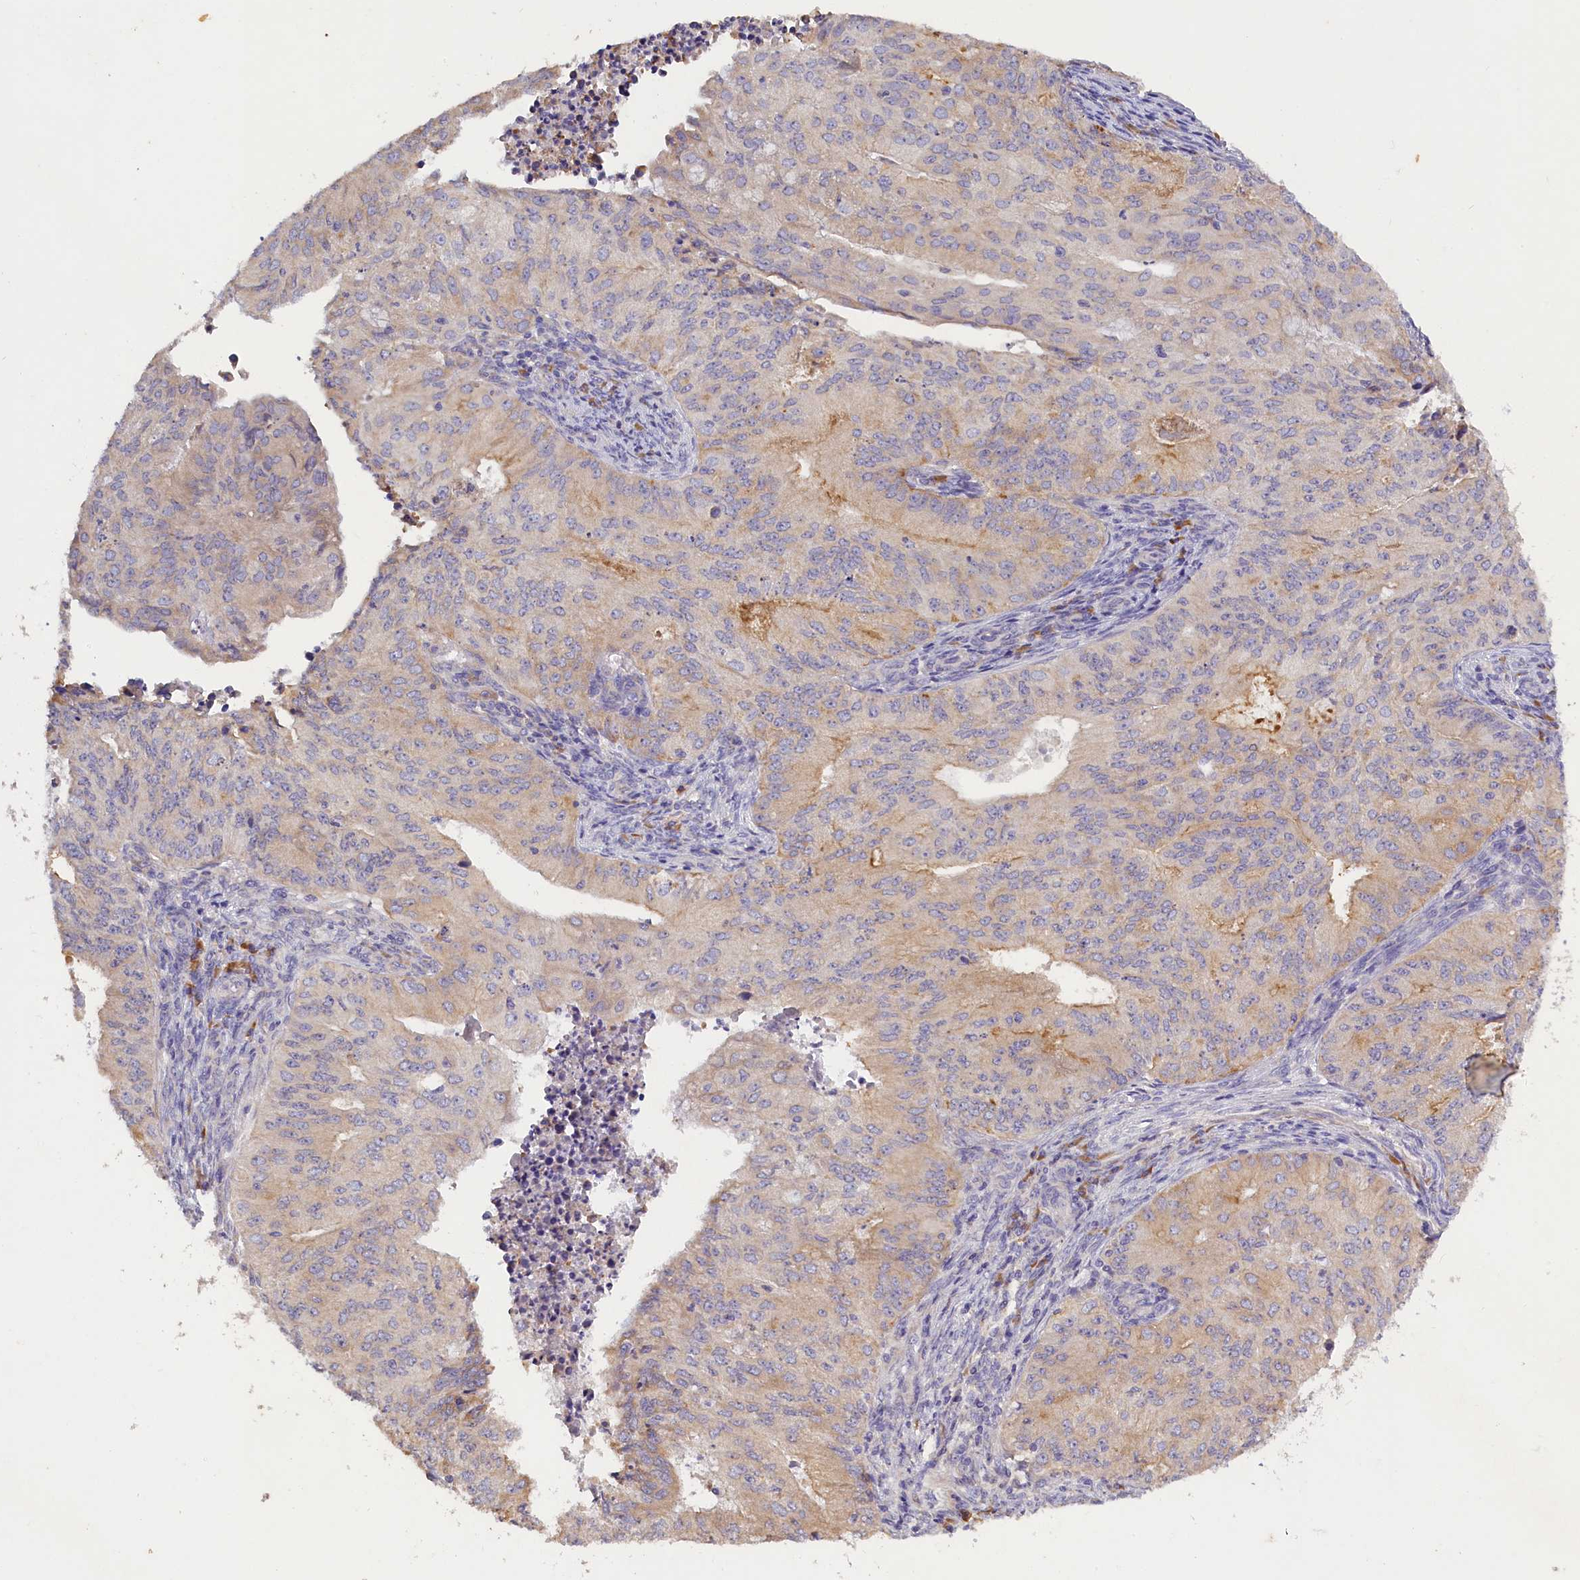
{"staining": {"intensity": "weak", "quantity": "25%-75%", "location": "cytoplasmic/membranous"}, "tissue": "endometrial cancer", "cell_type": "Tumor cells", "image_type": "cancer", "snomed": [{"axis": "morphology", "description": "Adenocarcinoma, NOS"}, {"axis": "topography", "description": "Endometrium"}], "caption": "Immunohistochemical staining of endometrial cancer (adenocarcinoma) reveals weak cytoplasmic/membranous protein positivity in approximately 25%-75% of tumor cells.", "gene": "ST7L", "patient": {"sex": "female", "age": 50}}